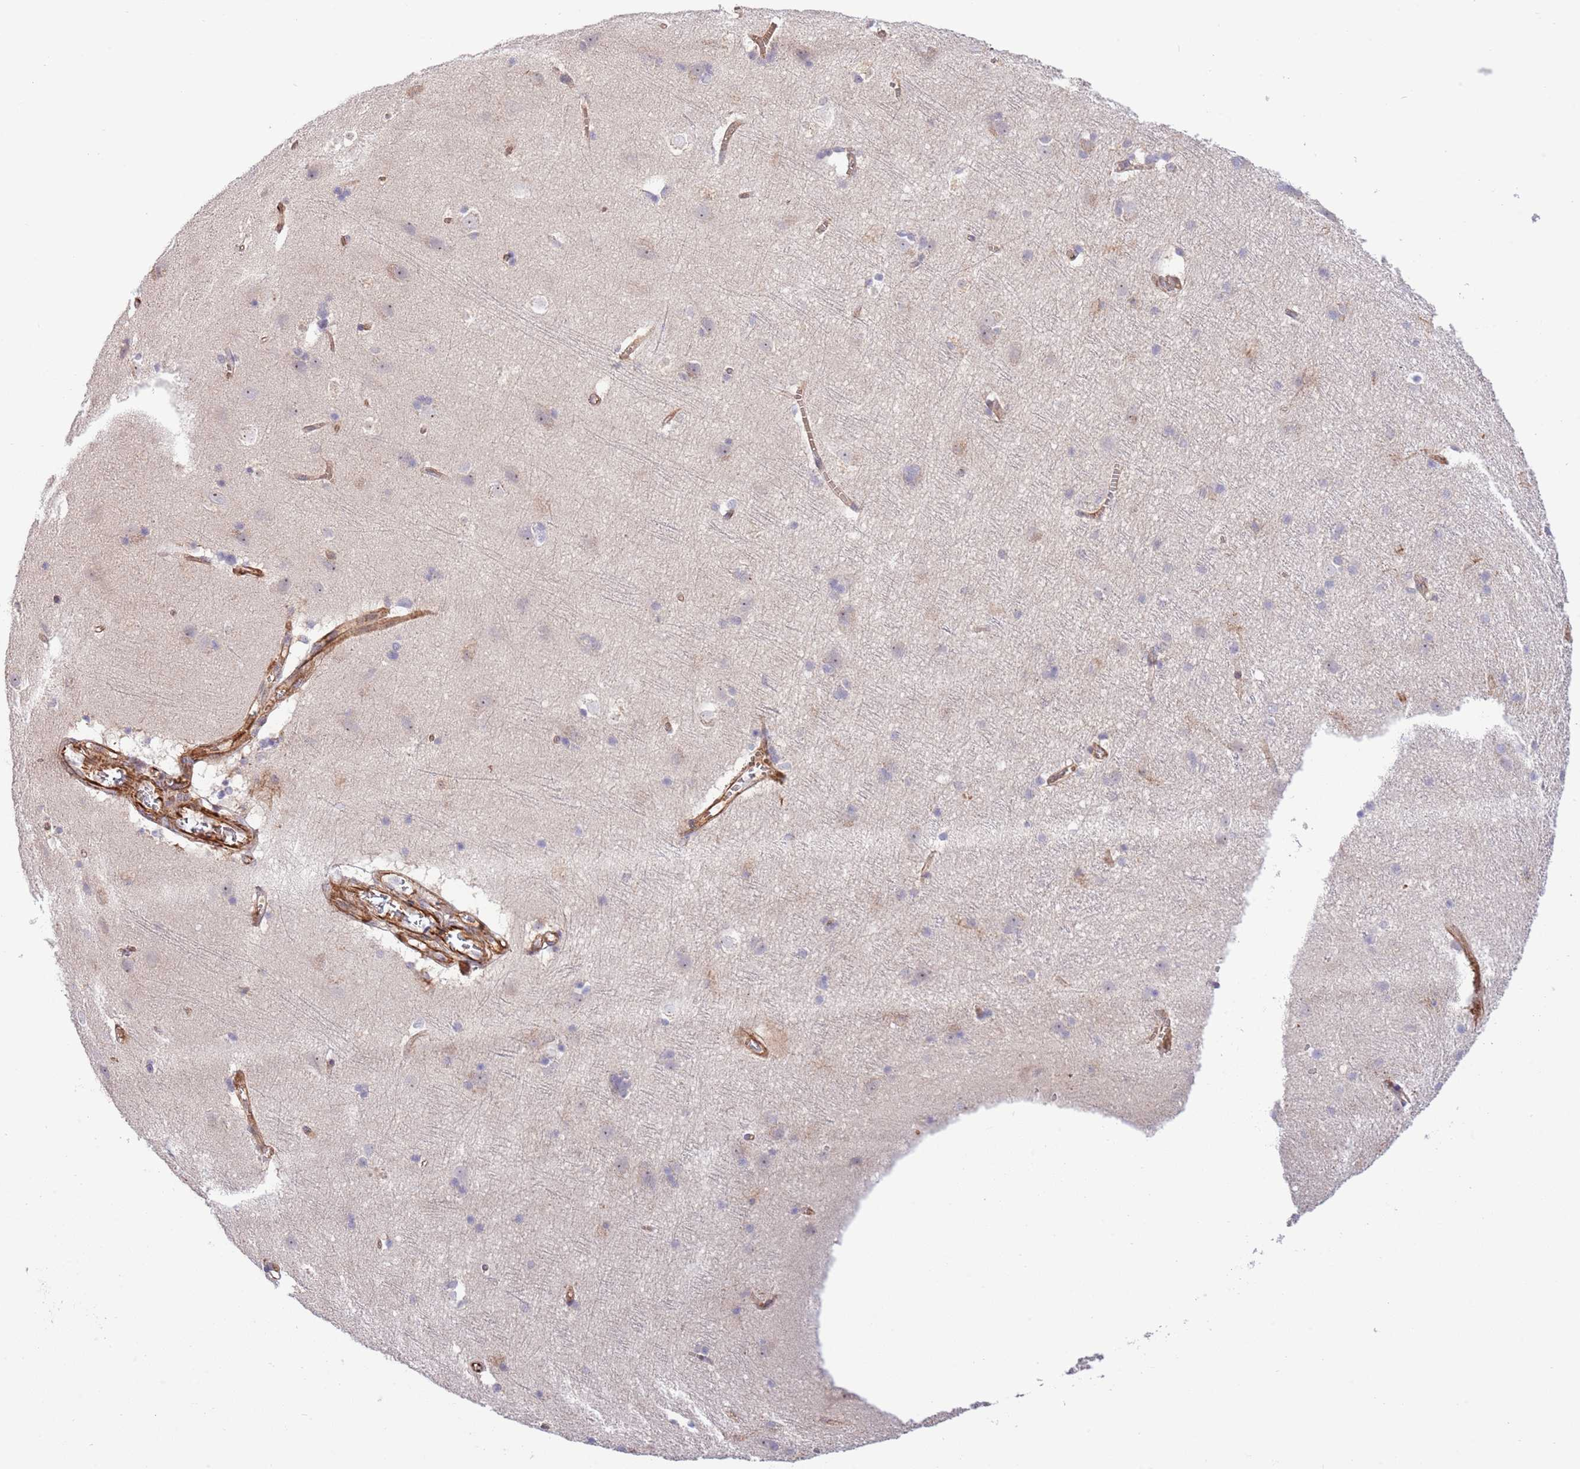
{"staining": {"intensity": "moderate", "quantity": ">75%", "location": "cytoplasmic/membranous"}, "tissue": "cerebral cortex", "cell_type": "Endothelial cells", "image_type": "normal", "snomed": [{"axis": "morphology", "description": "Normal tissue, NOS"}, {"axis": "topography", "description": "Cerebral cortex"}], "caption": "Moderate cytoplasmic/membranous positivity is seen in approximately >75% of endothelial cells in unremarkable cerebral cortex. Nuclei are stained in blue.", "gene": "NEK3", "patient": {"sex": "male", "age": 54}}